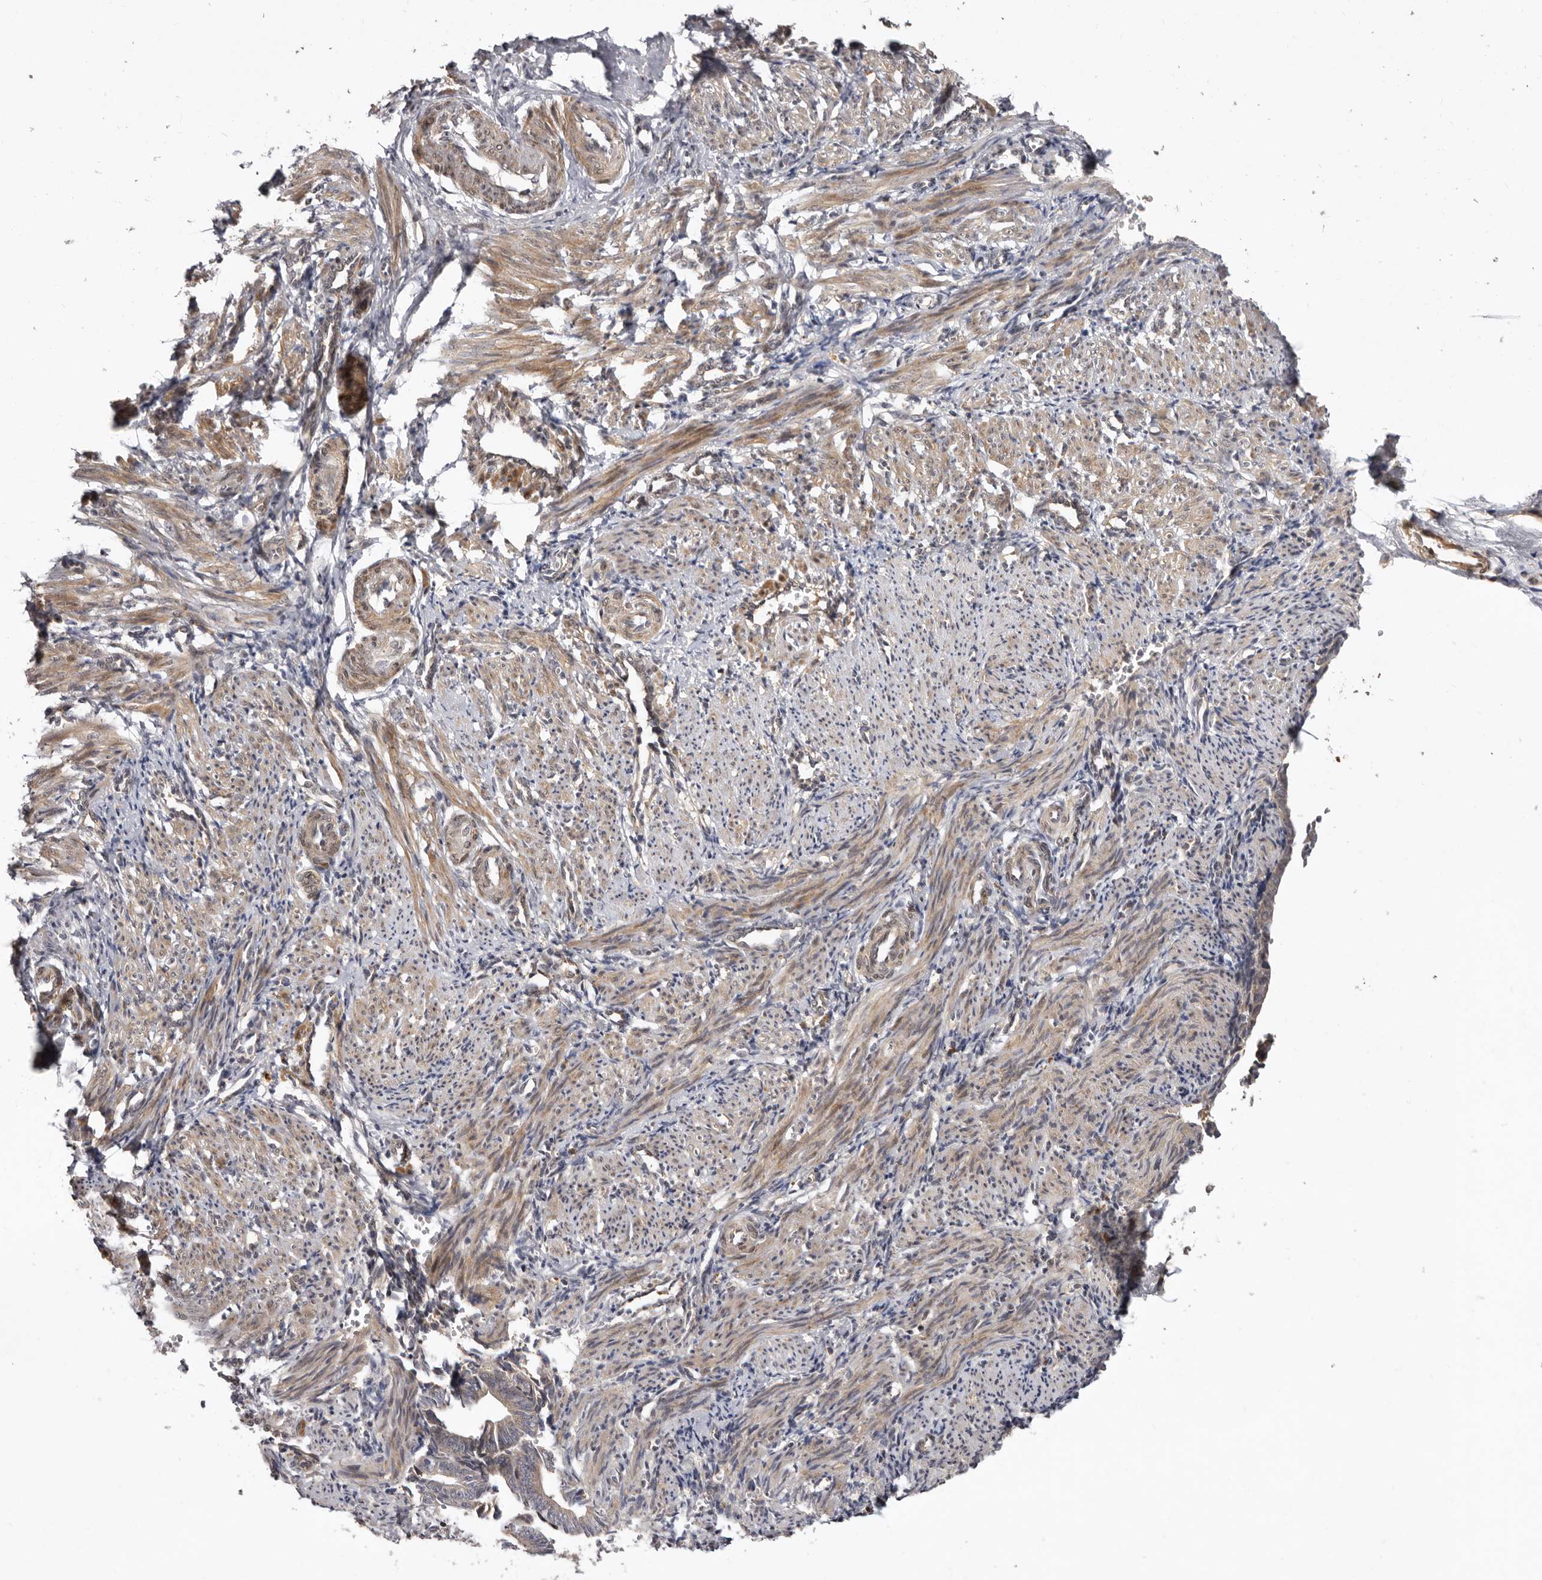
{"staining": {"intensity": "moderate", "quantity": ">75%", "location": "cytoplasmic/membranous,nuclear"}, "tissue": "smooth muscle", "cell_type": "Smooth muscle cells", "image_type": "normal", "snomed": [{"axis": "morphology", "description": "Normal tissue, NOS"}, {"axis": "topography", "description": "Endometrium"}], "caption": "Protein expression analysis of benign human smooth muscle reveals moderate cytoplasmic/membranous,nuclear staining in about >75% of smooth muscle cells. (Stains: DAB in brown, nuclei in blue, Microscopy: brightfield microscopy at high magnification).", "gene": "SBDS", "patient": {"sex": "female", "age": 33}}